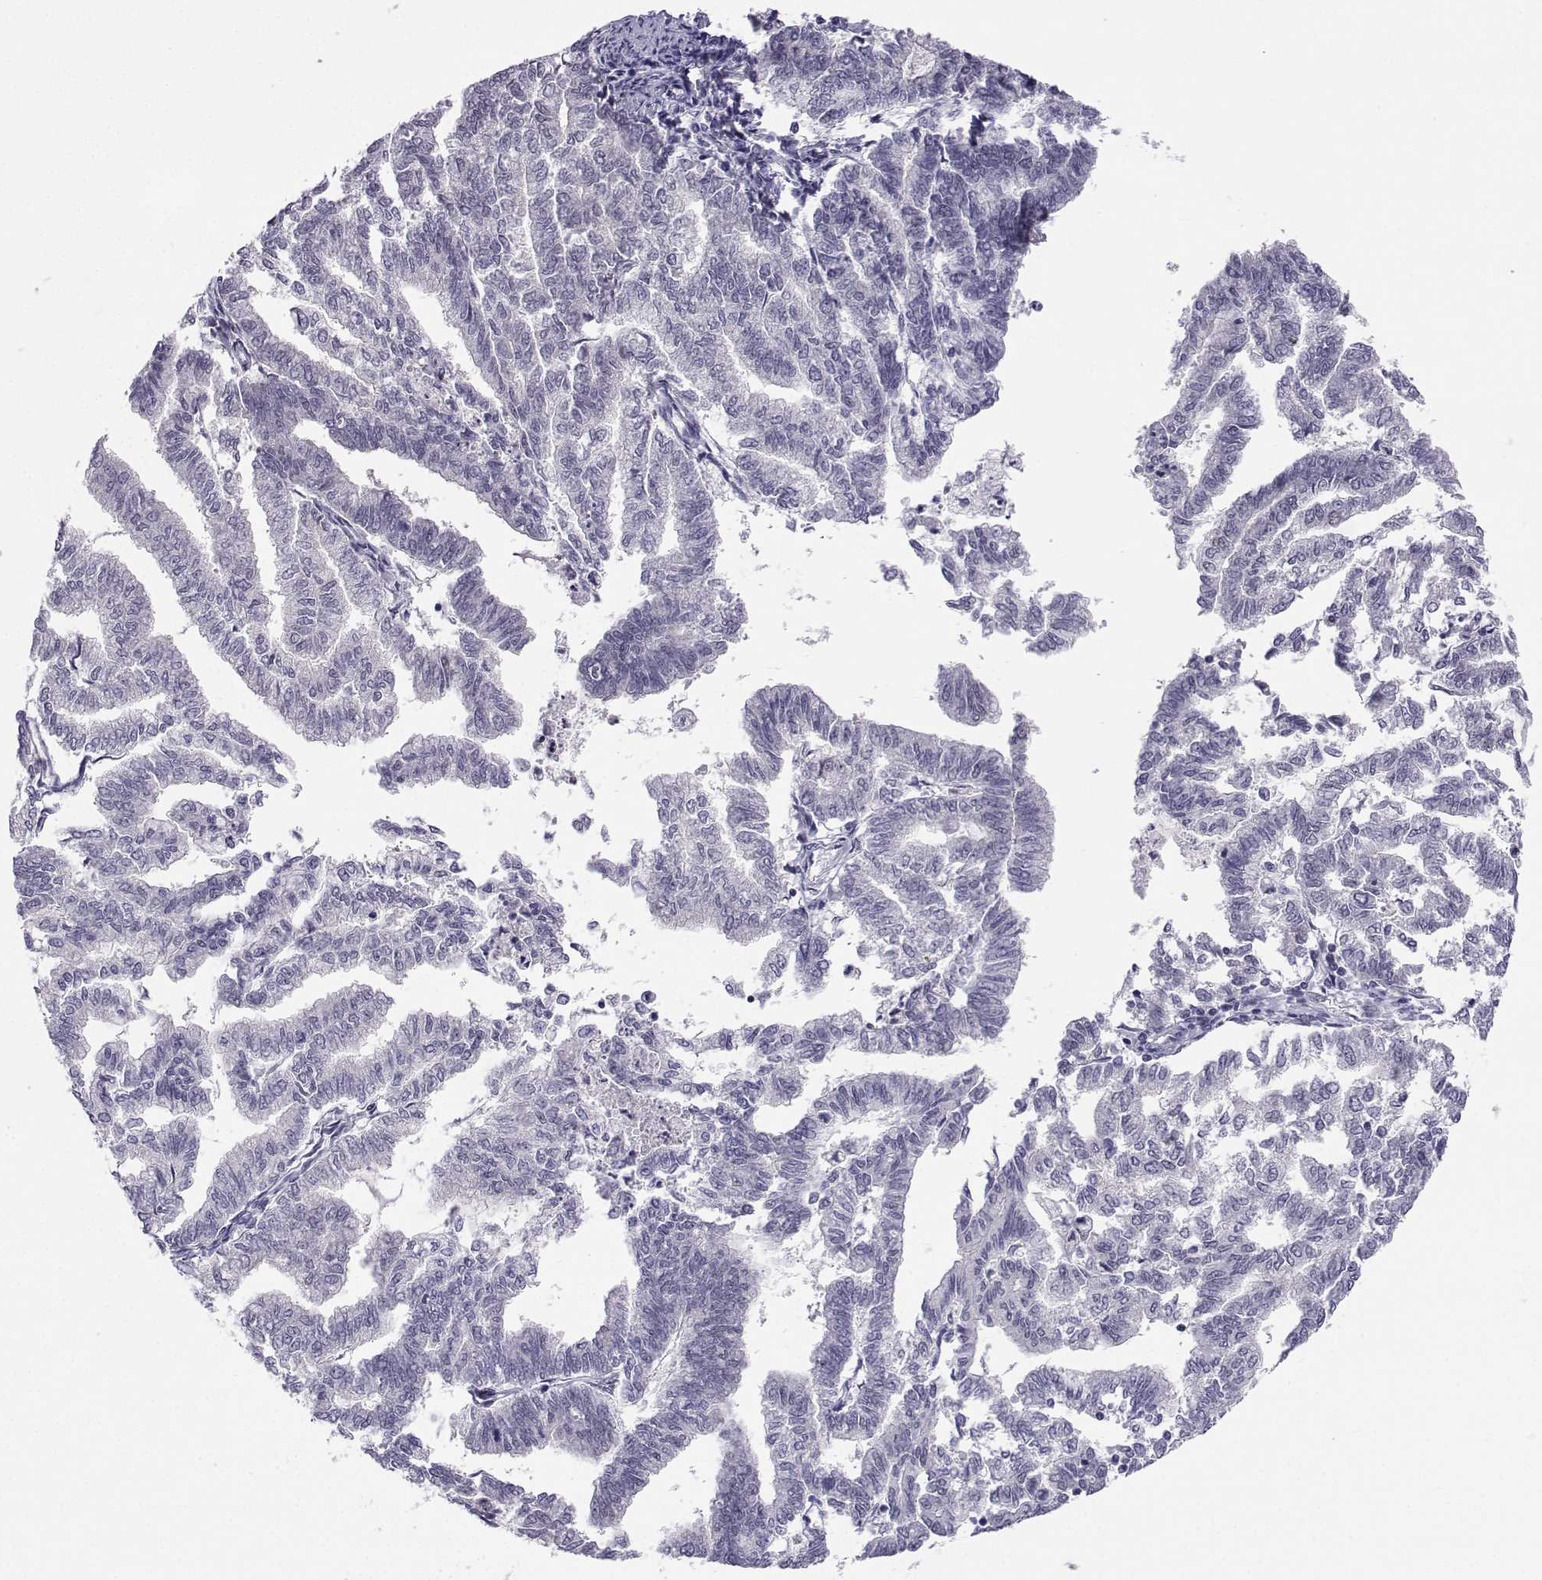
{"staining": {"intensity": "negative", "quantity": "none", "location": "none"}, "tissue": "endometrial cancer", "cell_type": "Tumor cells", "image_type": "cancer", "snomed": [{"axis": "morphology", "description": "Adenocarcinoma, NOS"}, {"axis": "topography", "description": "Endometrium"}], "caption": "This is an immunohistochemistry photomicrograph of adenocarcinoma (endometrial). There is no positivity in tumor cells.", "gene": "MED26", "patient": {"sex": "female", "age": 79}}